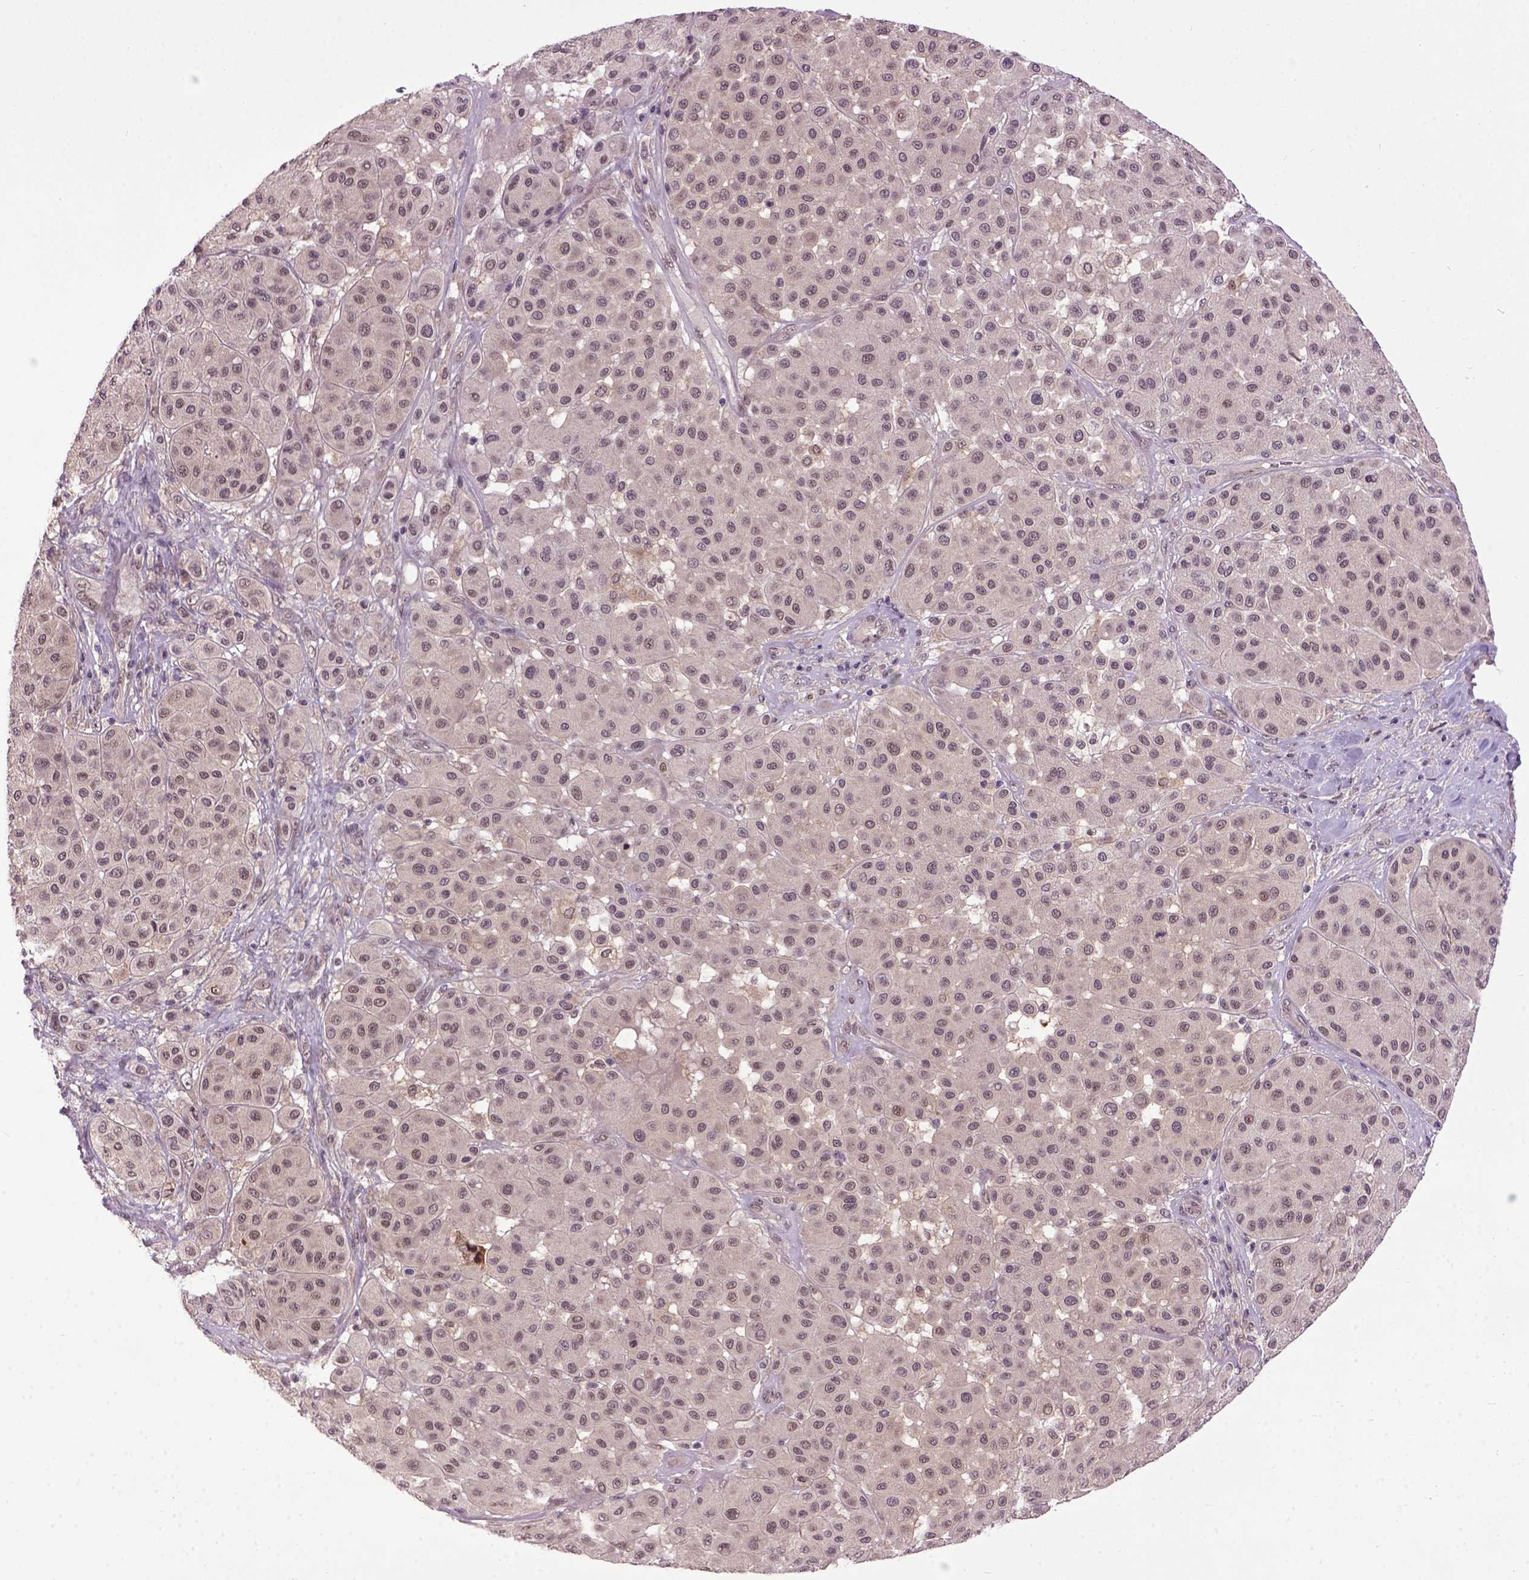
{"staining": {"intensity": "weak", "quantity": "25%-75%", "location": "nuclear"}, "tissue": "melanoma", "cell_type": "Tumor cells", "image_type": "cancer", "snomed": [{"axis": "morphology", "description": "Malignant melanoma, Metastatic site"}, {"axis": "topography", "description": "Smooth muscle"}], "caption": "IHC histopathology image of human melanoma stained for a protein (brown), which demonstrates low levels of weak nuclear positivity in about 25%-75% of tumor cells.", "gene": "RAB43", "patient": {"sex": "male", "age": 41}}